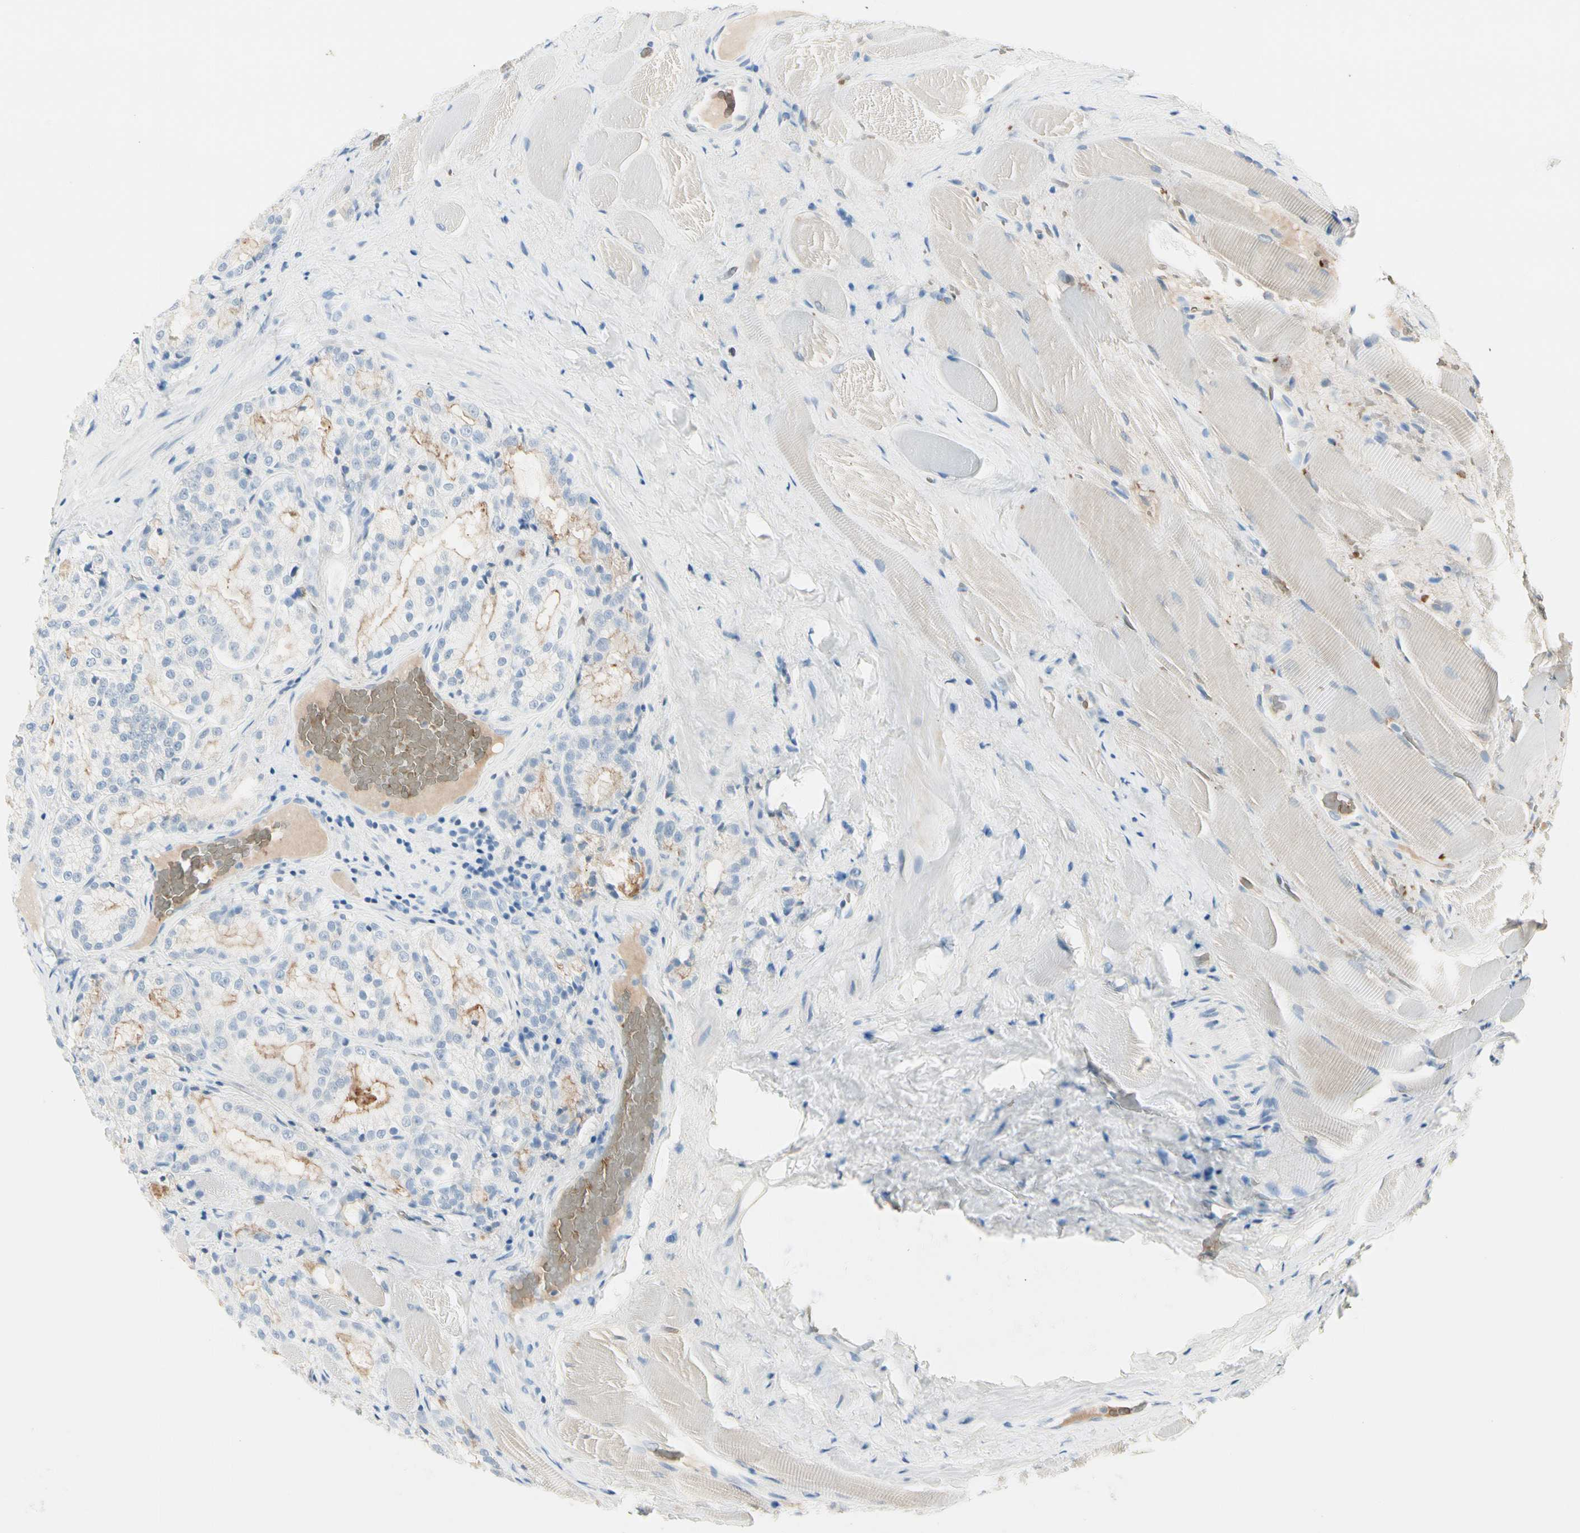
{"staining": {"intensity": "weak", "quantity": "25%-75%", "location": "cytoplasmic/membranous"}, "tissue": "prostate cancer", "cell_type": "Tumor cells", "image_type": "cancer", "snomed": [{"axis": "morphology", "description": "Adenocarcinoma, High grade"}, {"axis": "topography", "description": "Prostate"}], "caption": "Immunohistochemistry micrograph of prostate cancer stained for a protein (brown), which reveals low levels of weak cytoplasmic/membranous positivity in about 25%-75% of tumor cells.", "gene": "CA1", "patient": {"sex": "male", "age": 73}}